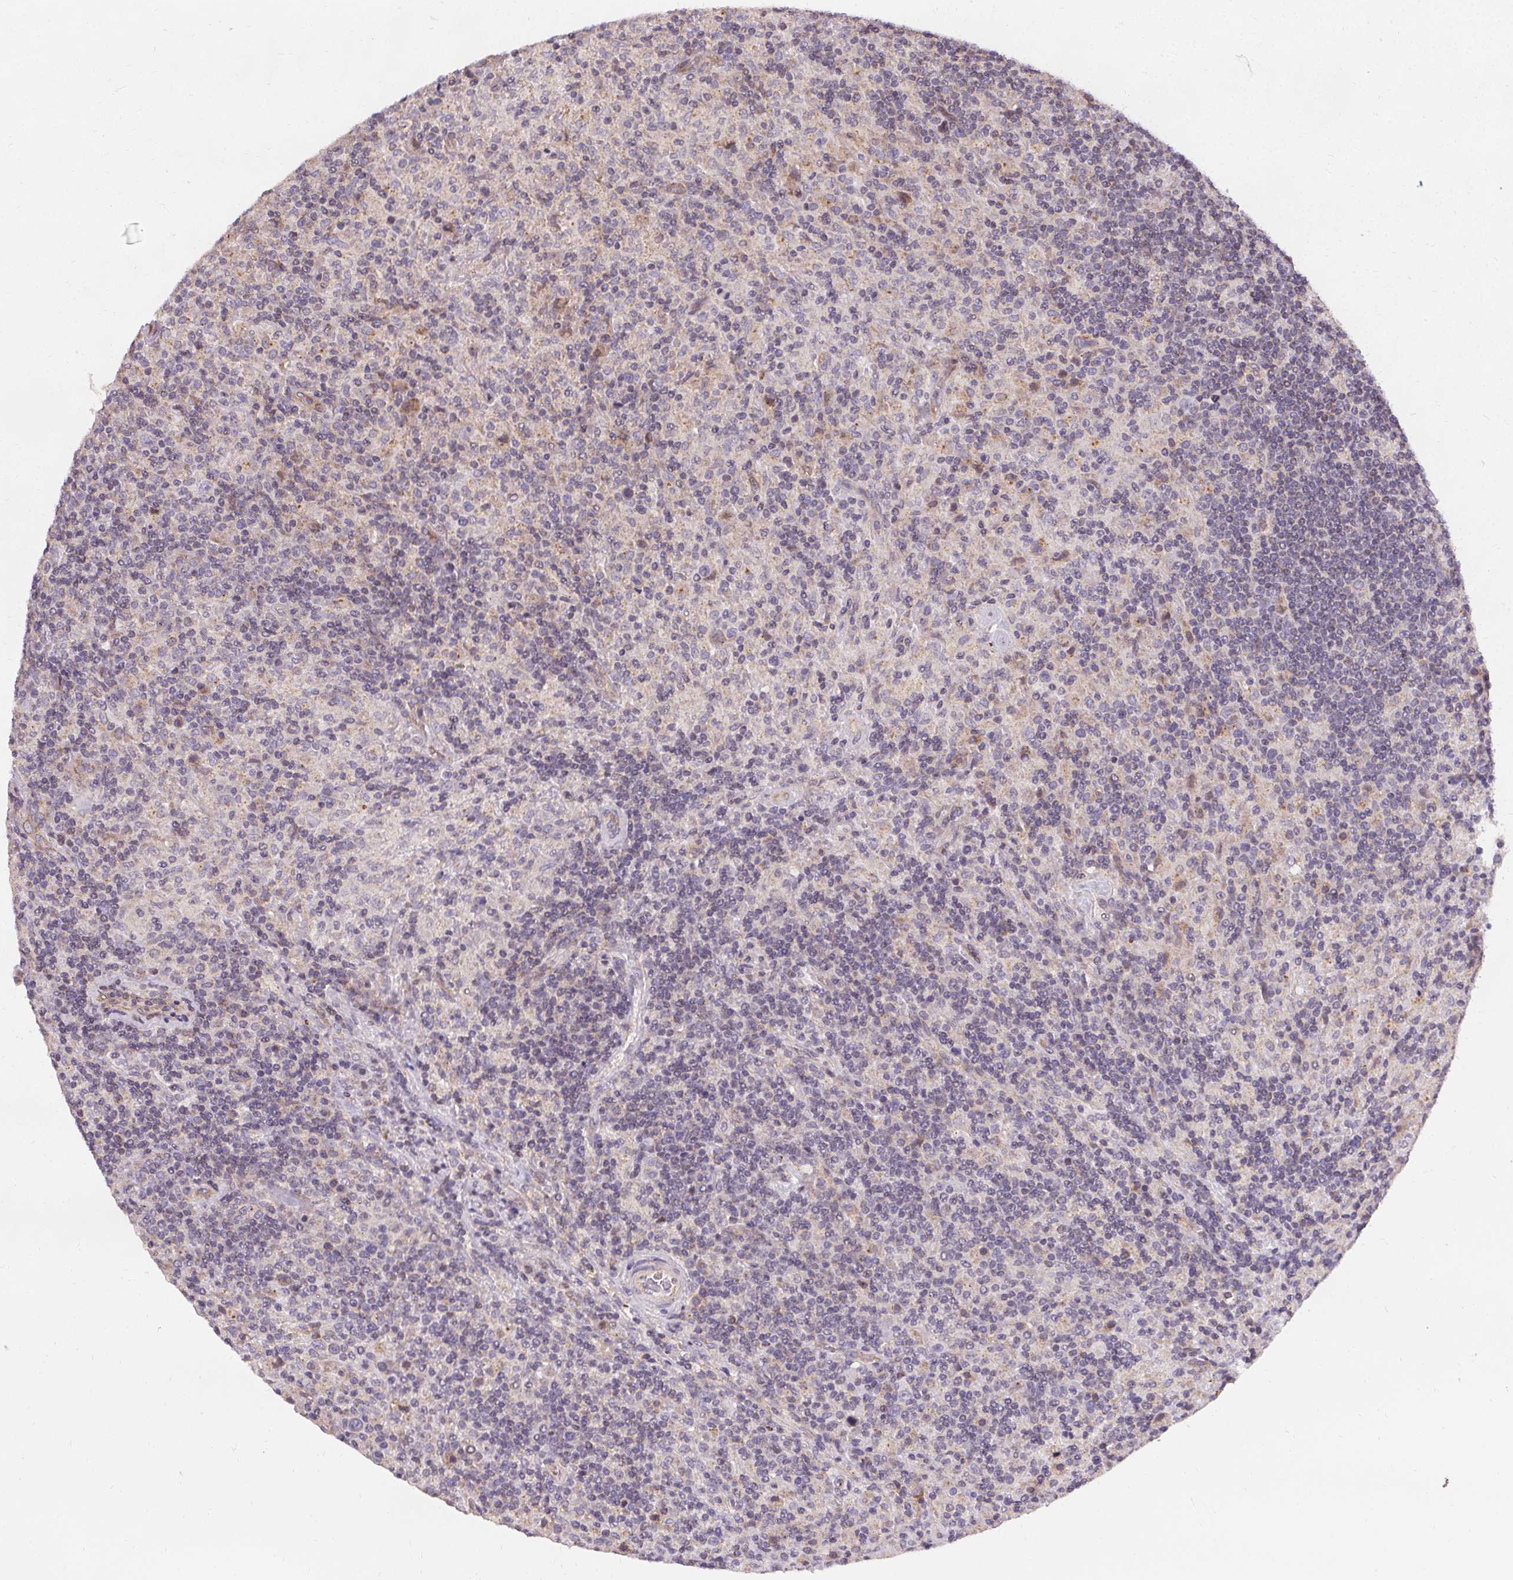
{"staining": {"intensity": "negative", "quantity": "none", "location": "none"}, "tissue": "lymphoma", "cell_type": "Tumor cells", "image_type": "cancer", "snomed": [{"axis": "morphology", "description": "Hodgkin's disease, NOS"}, {"axis": "topography", "description": "Lymph node"}], "caption": "Protein analysis of lymphoma reveals no significant staining in tumor cells.", "gene": "APLP1", "patient": {"sex": "male", "age": 70}}